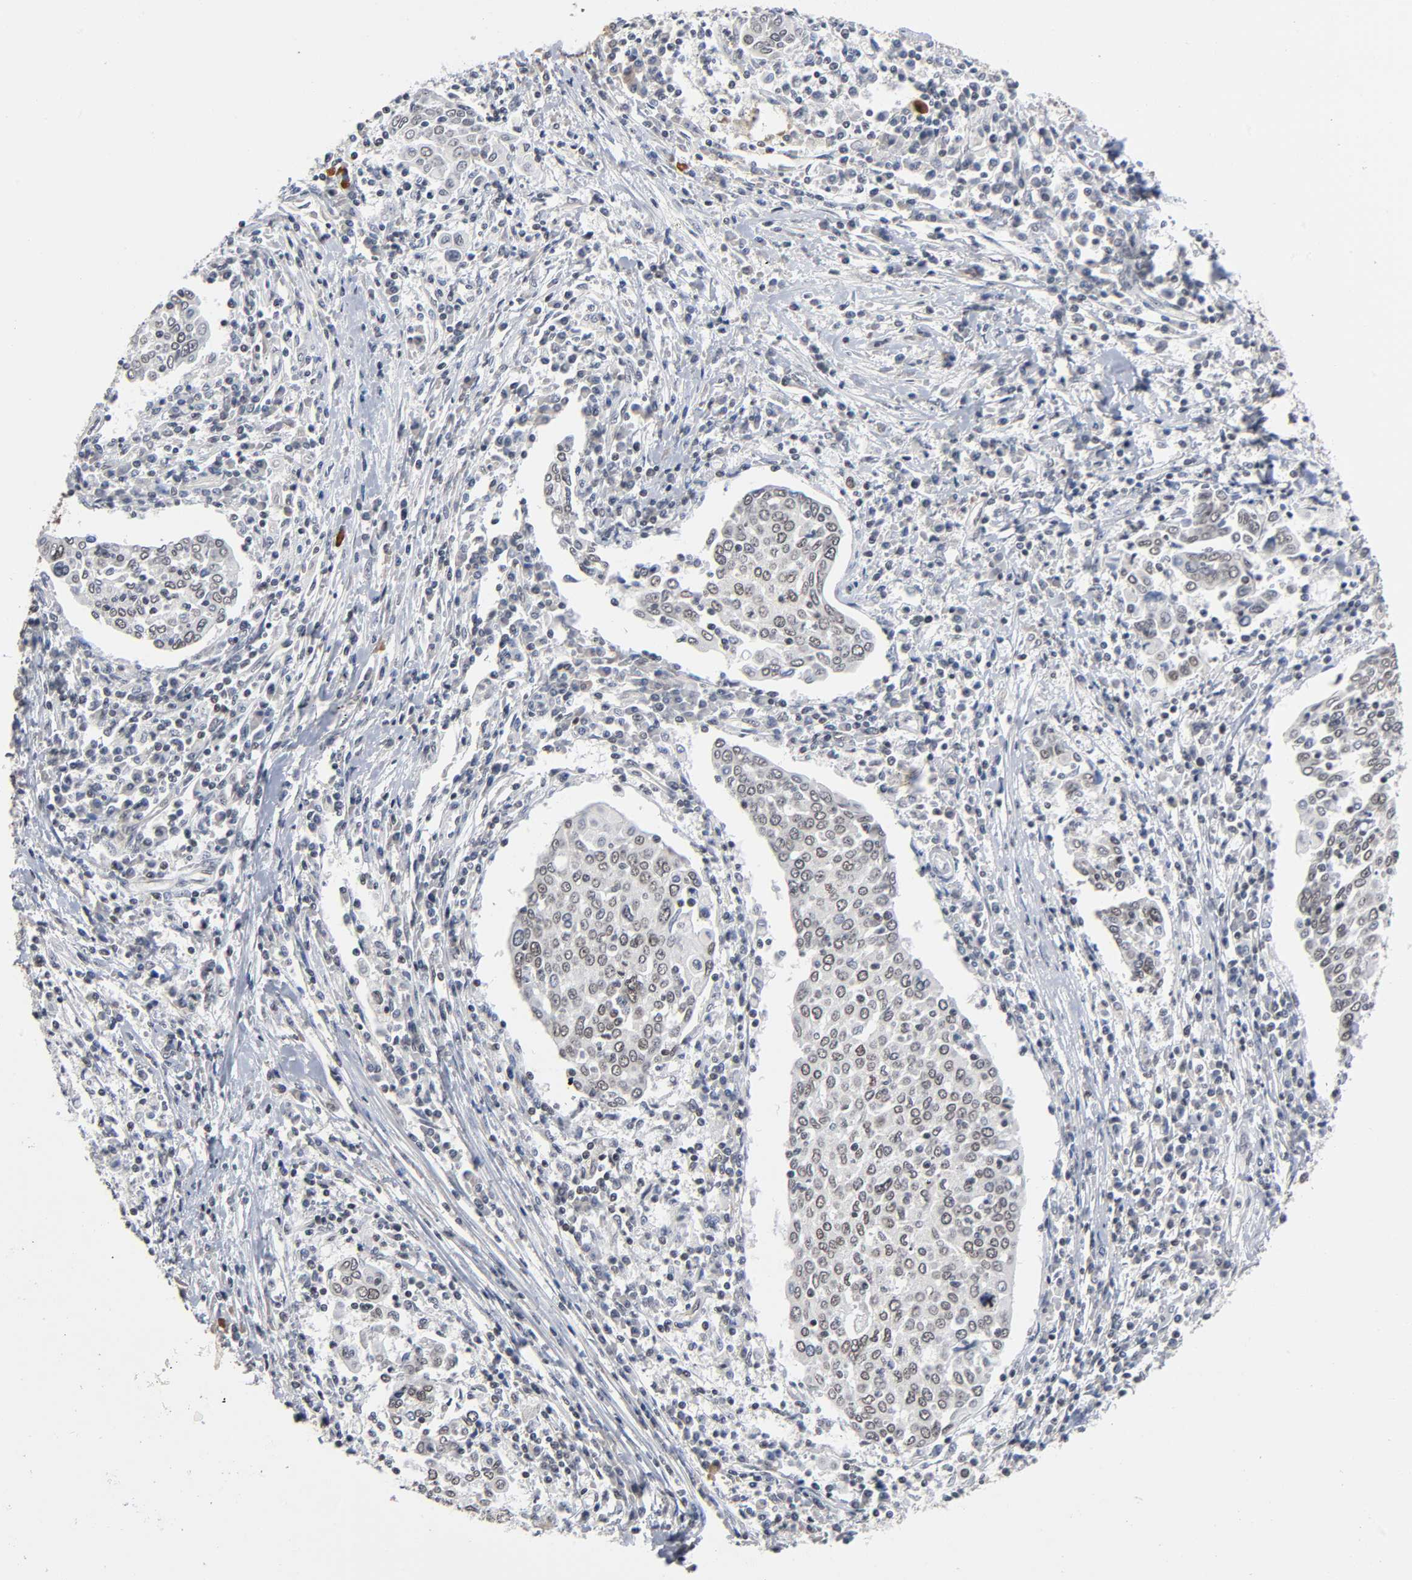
{"staining": {"intensity": "weak", "quantity": "25%-75%", "location": "nuclear"}, "tissue": "cervical cancer", "cell_type": "Tumor cells", "image_type": "cancer", "snomed": [{"axis": "morphology", "description": "Squamous cell carcinoma, NOS"}, {"axis": "topography", "description": "Cervix"}], "caption": "Immunohistochemical staining of cervical squamous cell carcinoma exhibits low levels of weak nuclear protein staining in approximately 25%-75% of tumor cells. (DAB (3,3'-diaminobenzidine) IHC with brightfield microscopy, high magnification).", "gene": "ZNF384", "patient": {"sex": "female", "age": 40}}